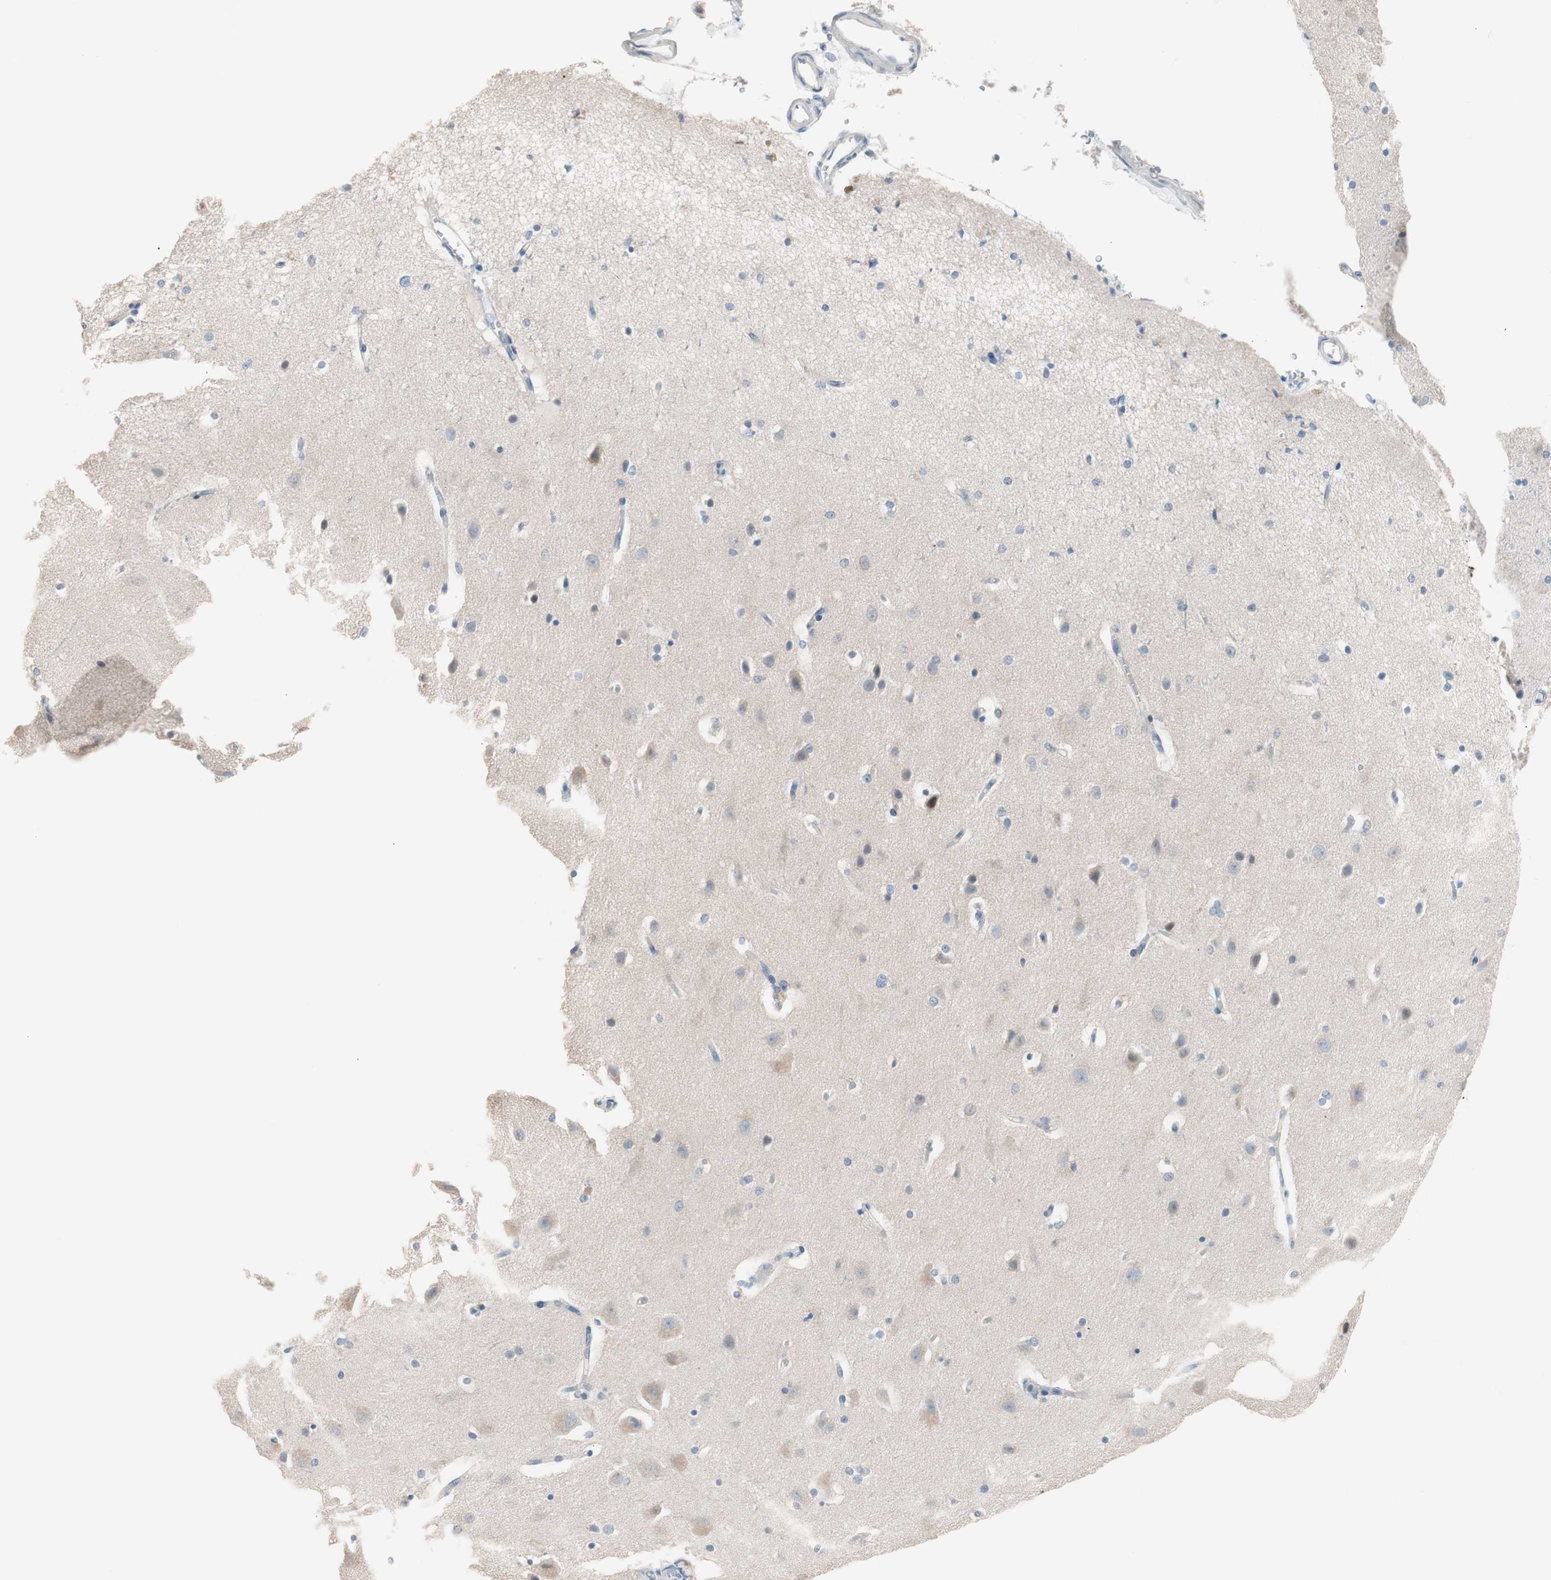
{"staining": {"intensity": "negative", "quantity": "none", "location": "none"}, "tissue": "caudate", "cell_type": "Glial cells", "image_type": "normal", "snomed": [{"axis": "morphology", "description": "Normal tissue, NOS"}, {"axis": "topography", "description": "Lateral ventricle wall"}], "caption": "This is an immunohistochemistry histopathology image of unremarkable human caudate. There is no expression in glial cells.", "gene": "VIL1", "patient": {"sex": "female", "age": 54}}